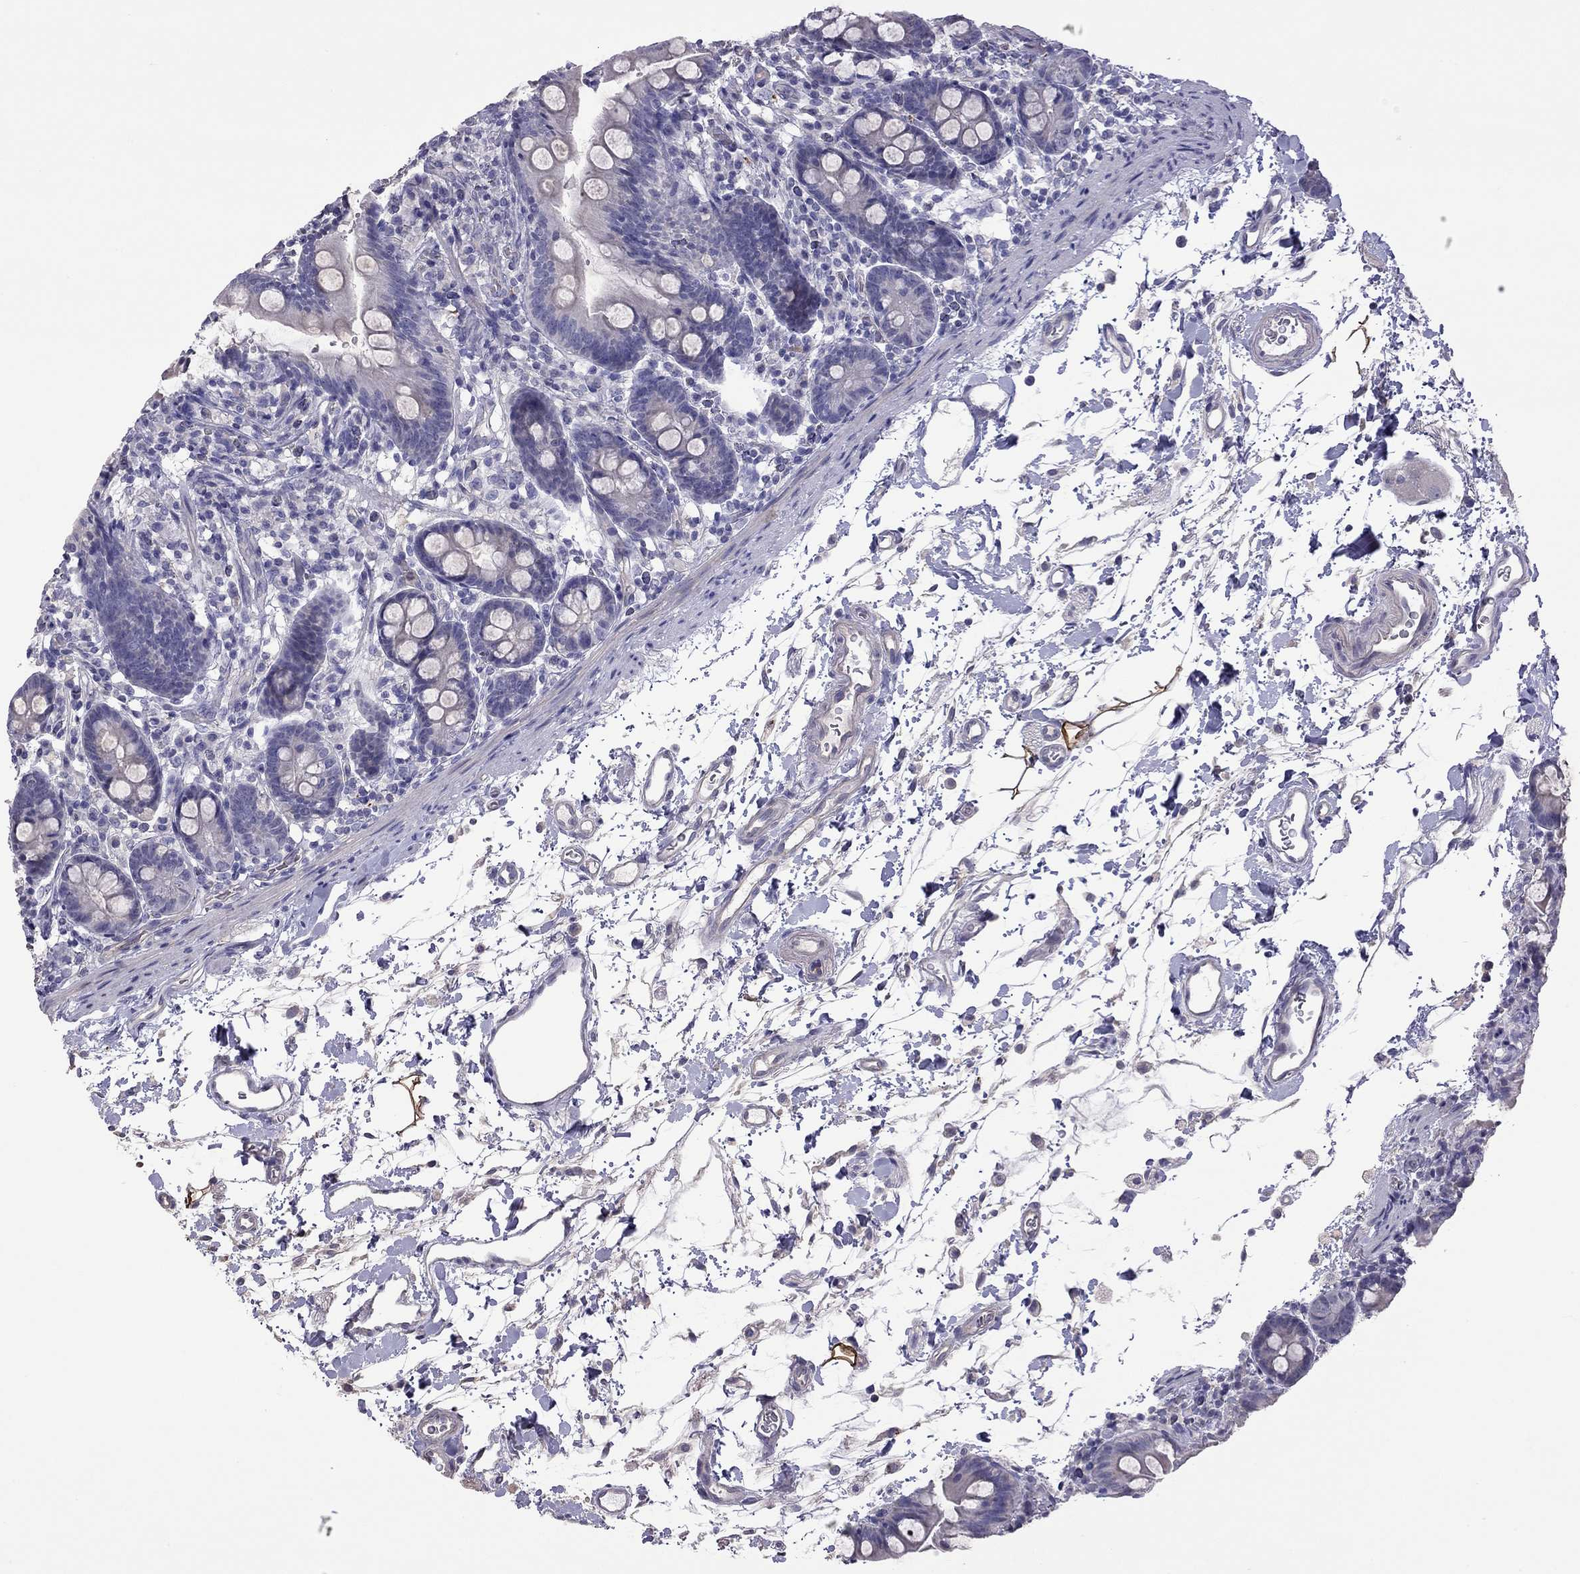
{"staining": {"intensity": "negative", "quantity": "none", "location": "none"}, "tissue": "small intestine", "cell_type": "Glandular cells", "image_type": "normal", "snomed": [{"axis": "morphology", "description": "Normal tissue, NOS"}, {"axis": "topography", "description": "Small intestine"}], "caption": "The image displays no staining of glandular cells in unremarkable small intestine.", "gene": "FEZ1", "patient": {"sex": "female", "age": 44}}